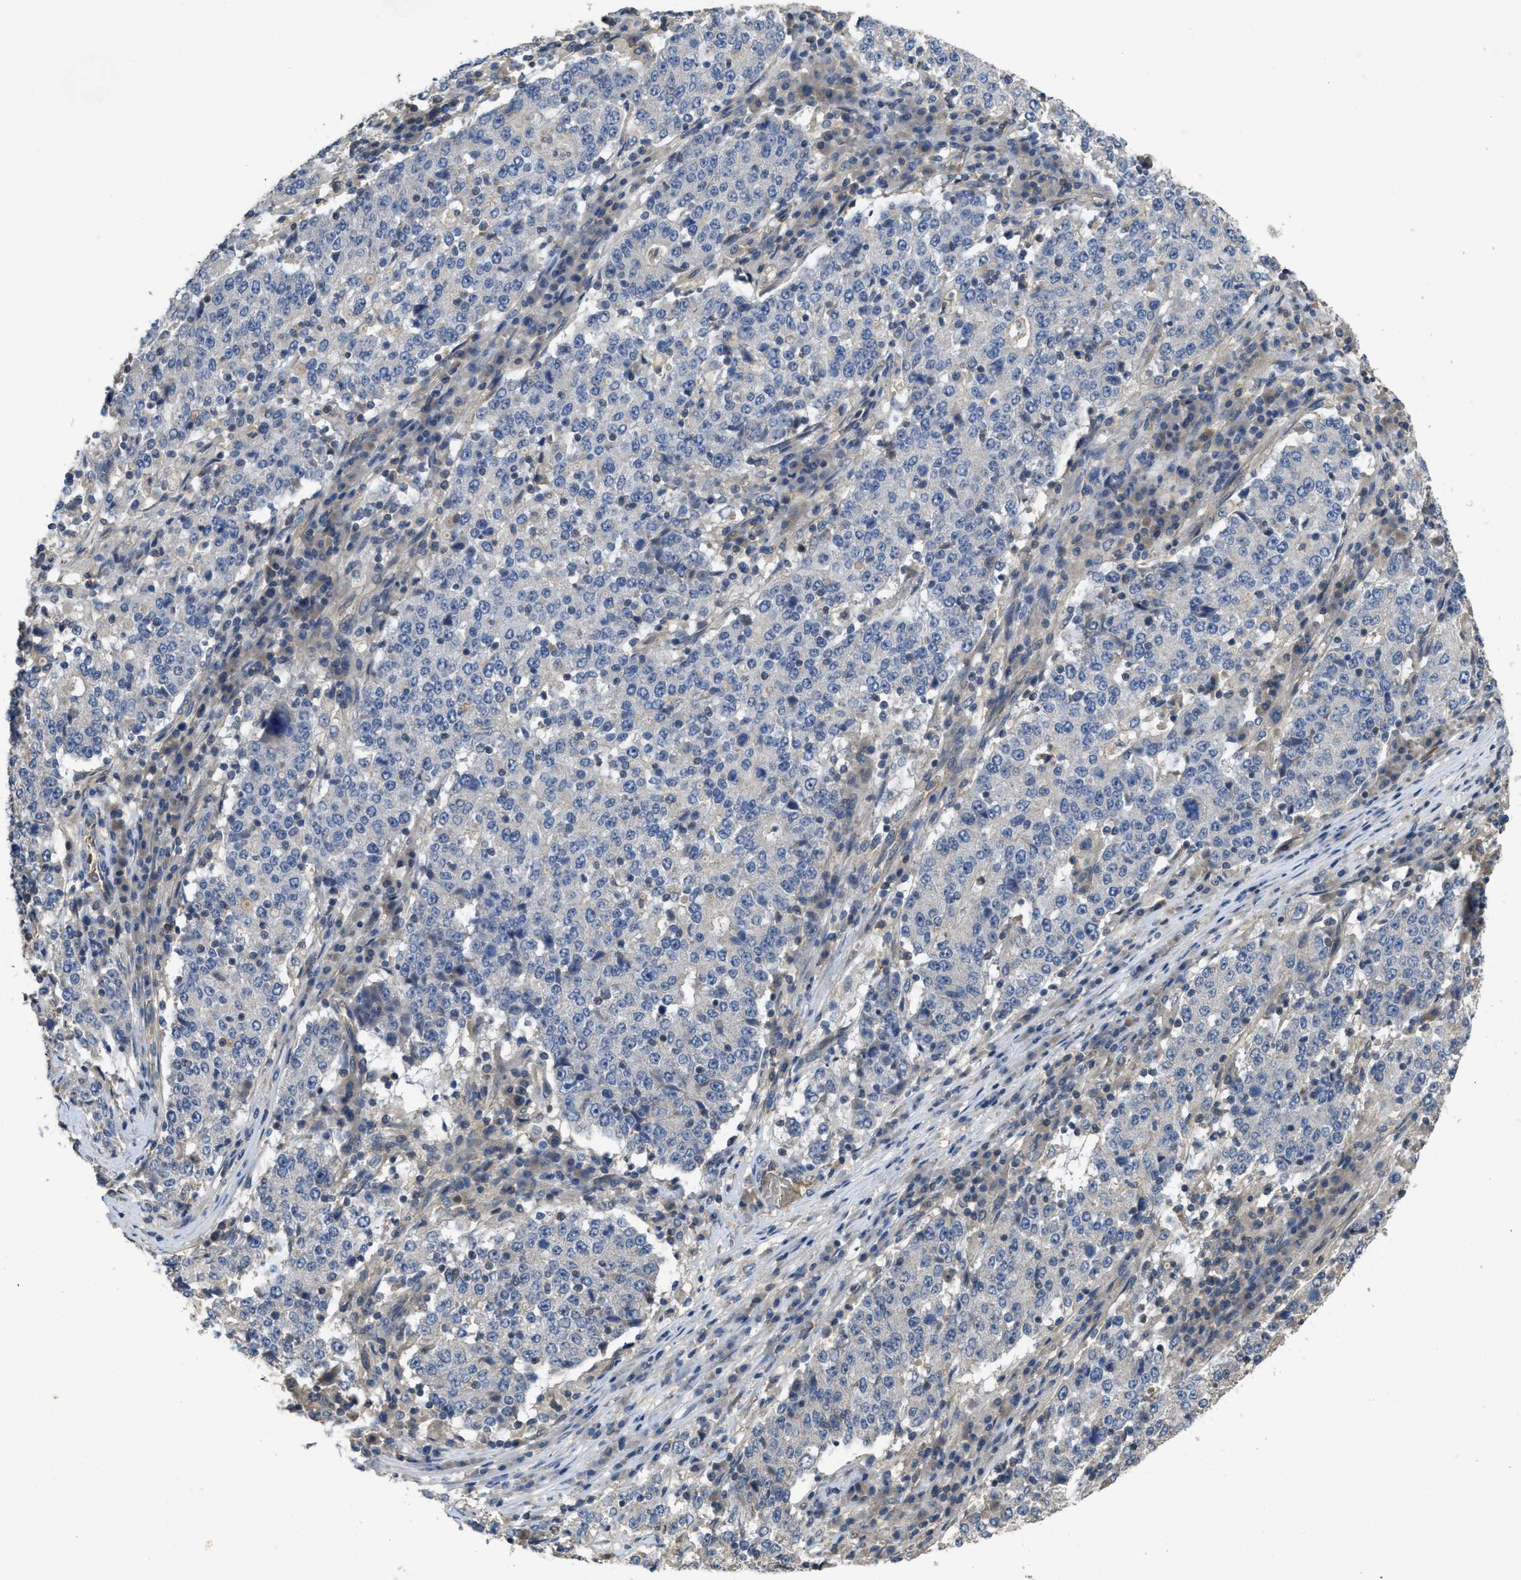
{"staining": {"intensity": "negative", "quantity": "none", "location": "none"}, "tissue": "stomach cancer", "cell_type": "Tumor cells", "image_type": "cancer", "snomed": [{"axis": "morphology", "description": "Adenocarcinoma, NOS"}, {"axis": "topography", "description": "Stomach"}], "caption": "Tumor cells are negative for brown protein staining in adenocarcinoma (stomach).", "gene": "PPP3CA", "patient": {"sex": "male", "age": 59}}